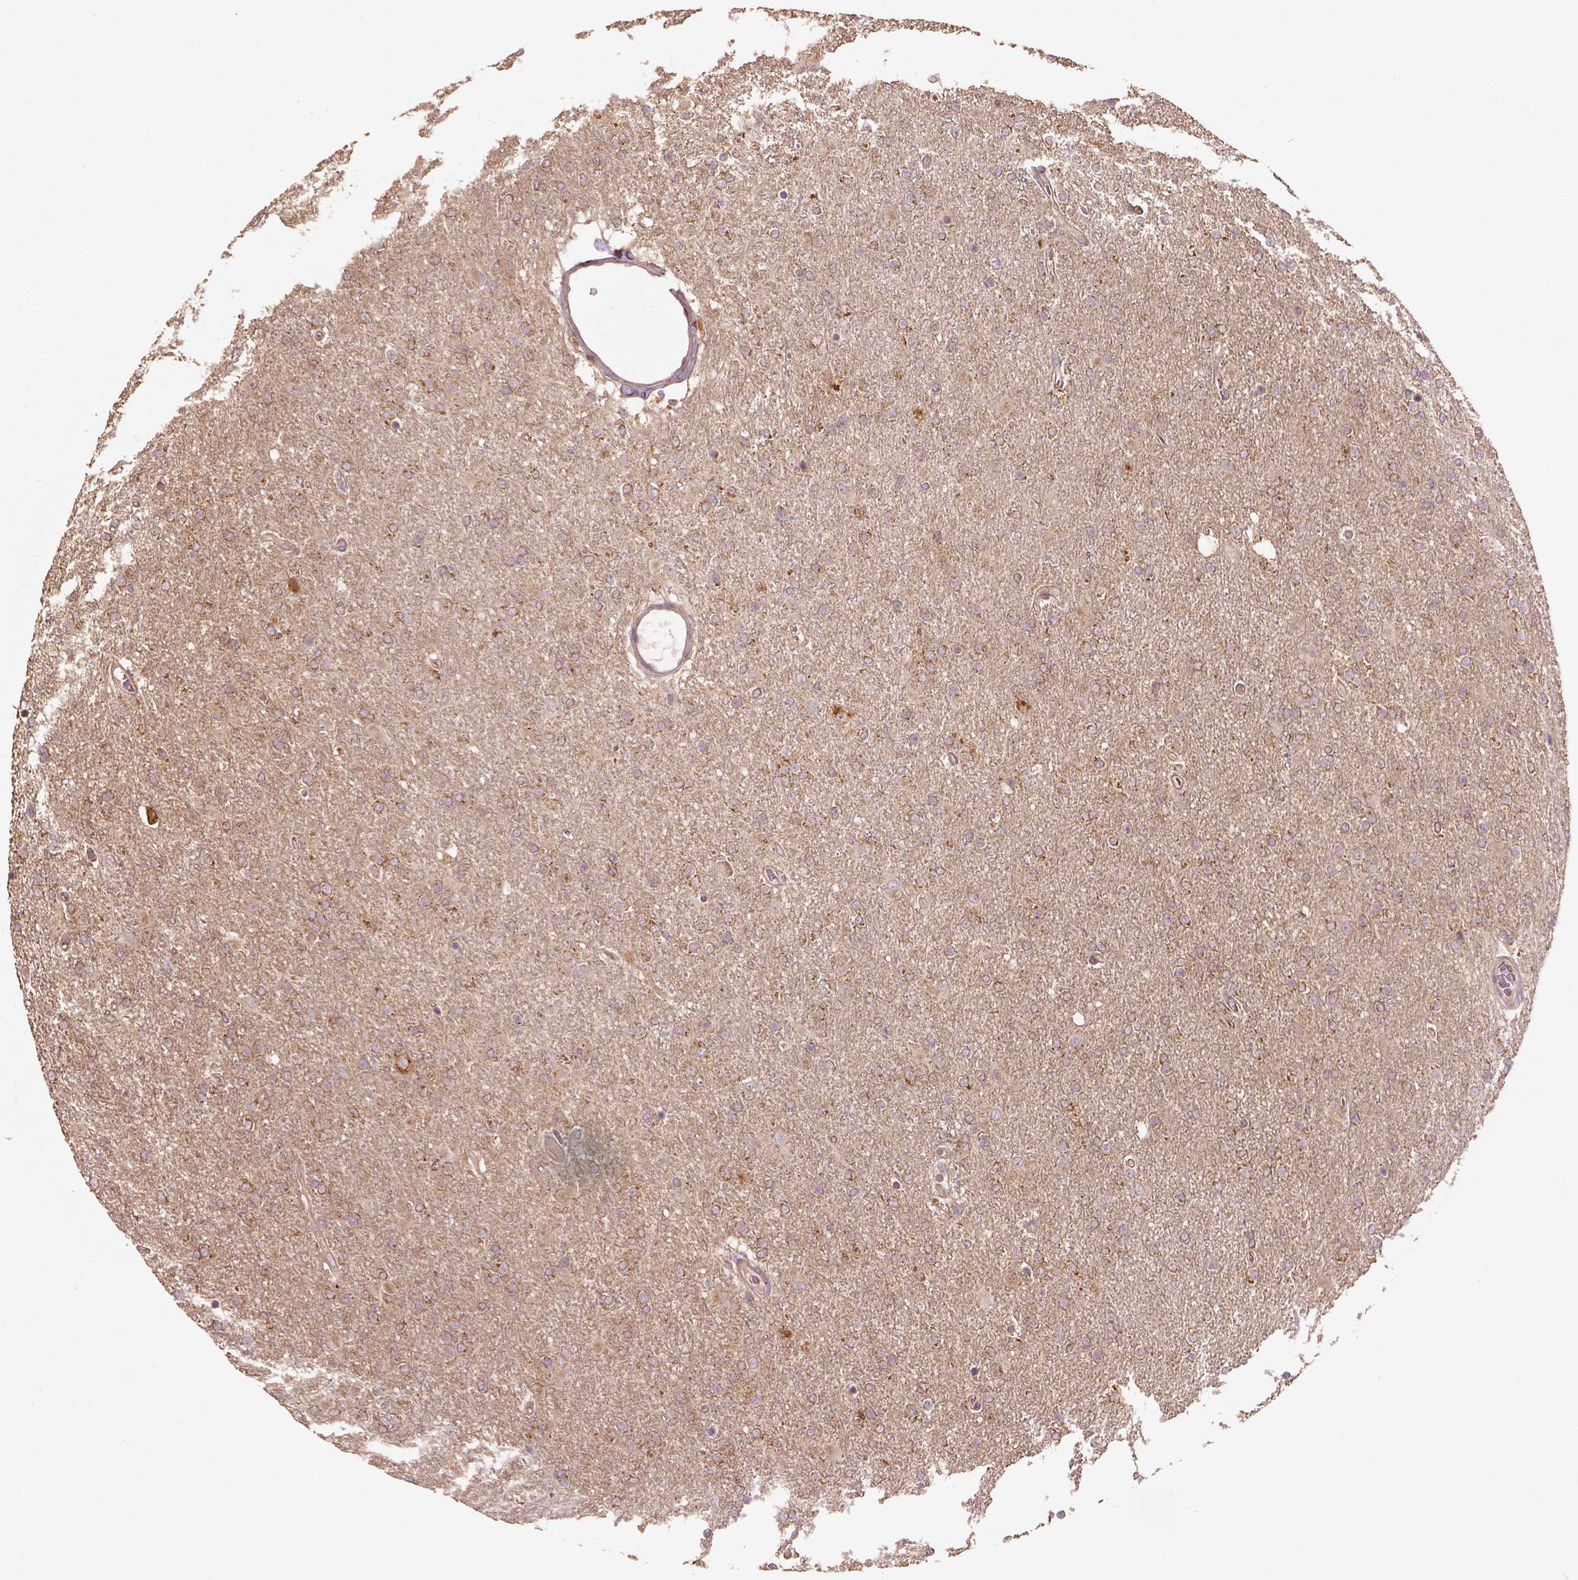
{"staining": {"intensity": "moderate", "quantity": ">75%", "location": "cytoplasmic/membranous"}, "tissue": "glioma", "cell_type": "Tumor cells", "image_type": "cancer", "snomed": [{"axis": "morphology", "description": "Glioma, malignant, High grade"}, {"axis": "topography", "description": "Cerebral cortex"}], "caption": "IHC (DAB (3,3'-diaminobenzidine)) staining of human glioma displays moderate cytoplasmic/membranous protein positivity in about >75% of tumor cells.", "gene": "AP1B1", "patient": {"sex": "male", "age": 70}}